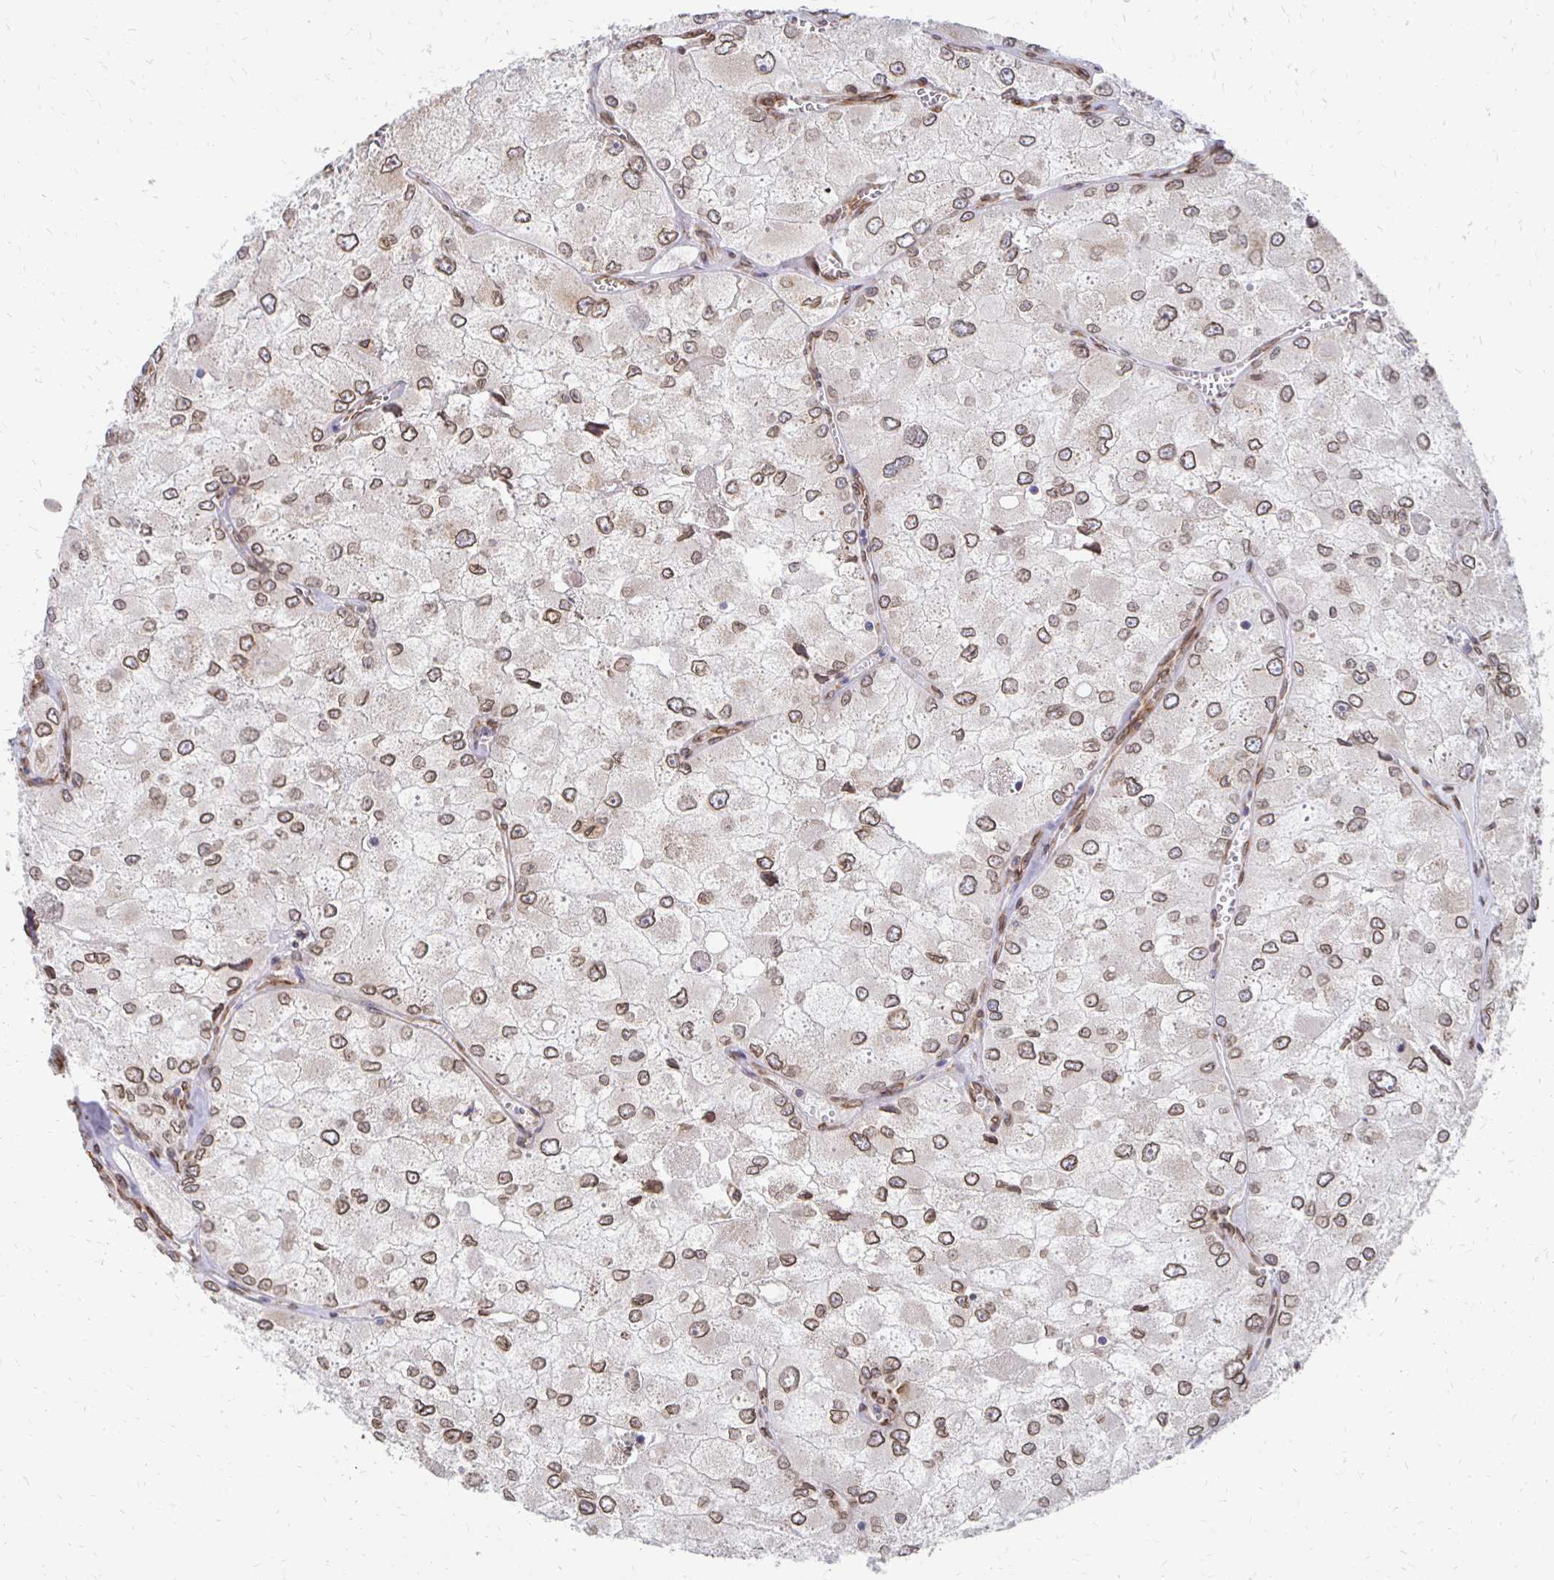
{"staining": {"intensity": "weak", "quantity": ">75%", "location": "cytoplasmic/membranous,nuclear"}, "tissue": "renal cancer", "cell_type": "Tumor cells", "image_type": "cancer", "snomed": [{"axis": "morphology", "description": "Adenocarcinoma, NOS"}, {"axis": "topography", "description": "Kidney"}], "caption": "Immunohistochemistry photomicrograph of adenocarcinoma (renal) stained for a protein (brown), which displays low levels of weak cytoplasmic/membranous and nuclear staining in approximately >75% of tumor cells.", "gene": "PELI3", "patient": {"sex": "female", "age": 70}}